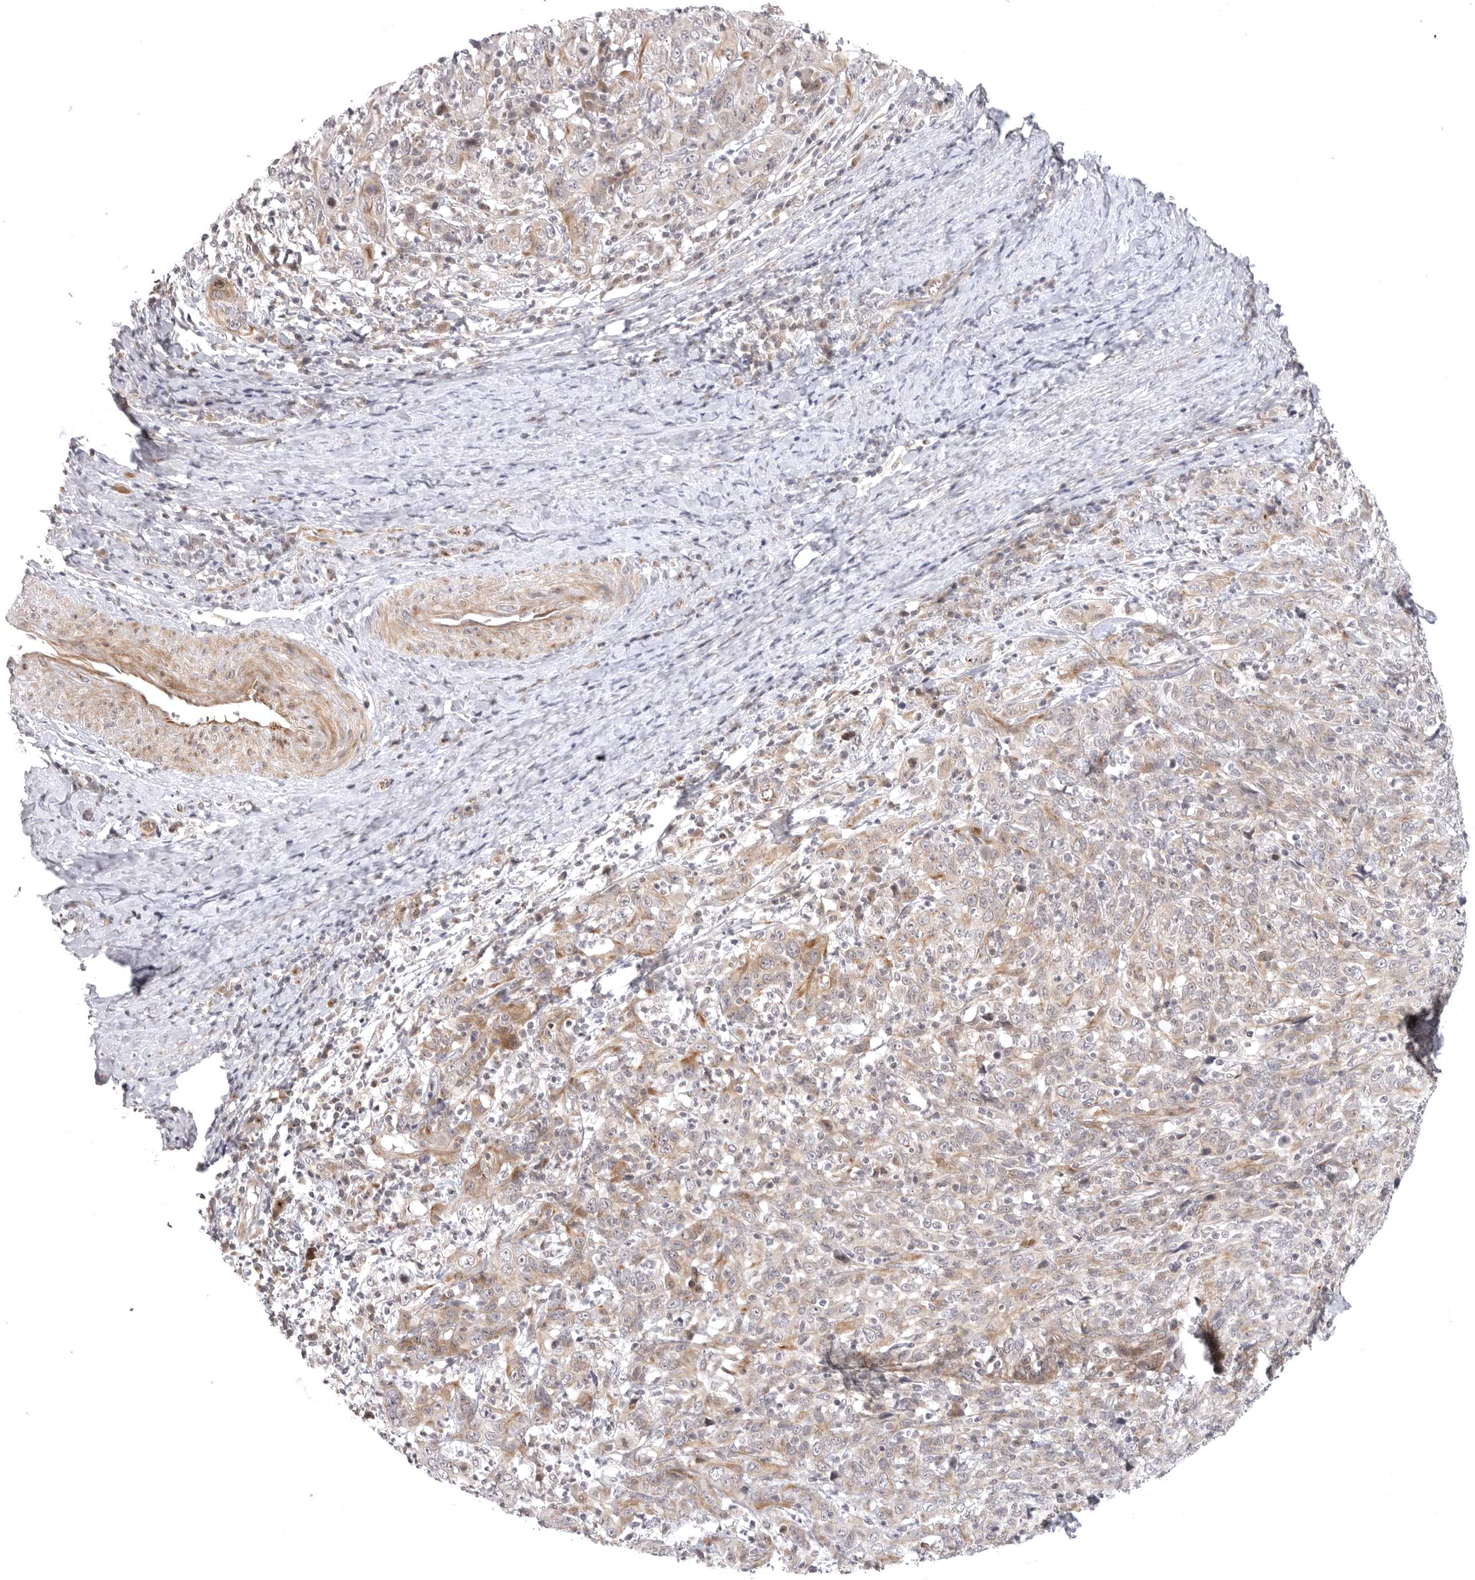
{"staining": {"intensity": "moderate", "quantity": ">75%", "location": "cytoplasmic/membranous"}, "tissue": "cervical cancer", "cell_type": "Tumor cells", "image_type": "cancer", "snomed": [{"axis": "morphology", "description": "Squamous cell carcinoma, NOS"}, {"axis": "topography", "description": "Cervix"}], "caption": "Squamous cell carcinoma (cervical) was stained to show a protein in brown. There is medium levels of moderate cytoplasmic/membranous expression in approximately >75% of tumor cells. The protein of interest is stained brown, and the nuclei are stained in blue (DAB IHC with brightfield microscopy, high magnification).", "gene": "CD300LD", "patient": {"sex": "female", "age": 46}}